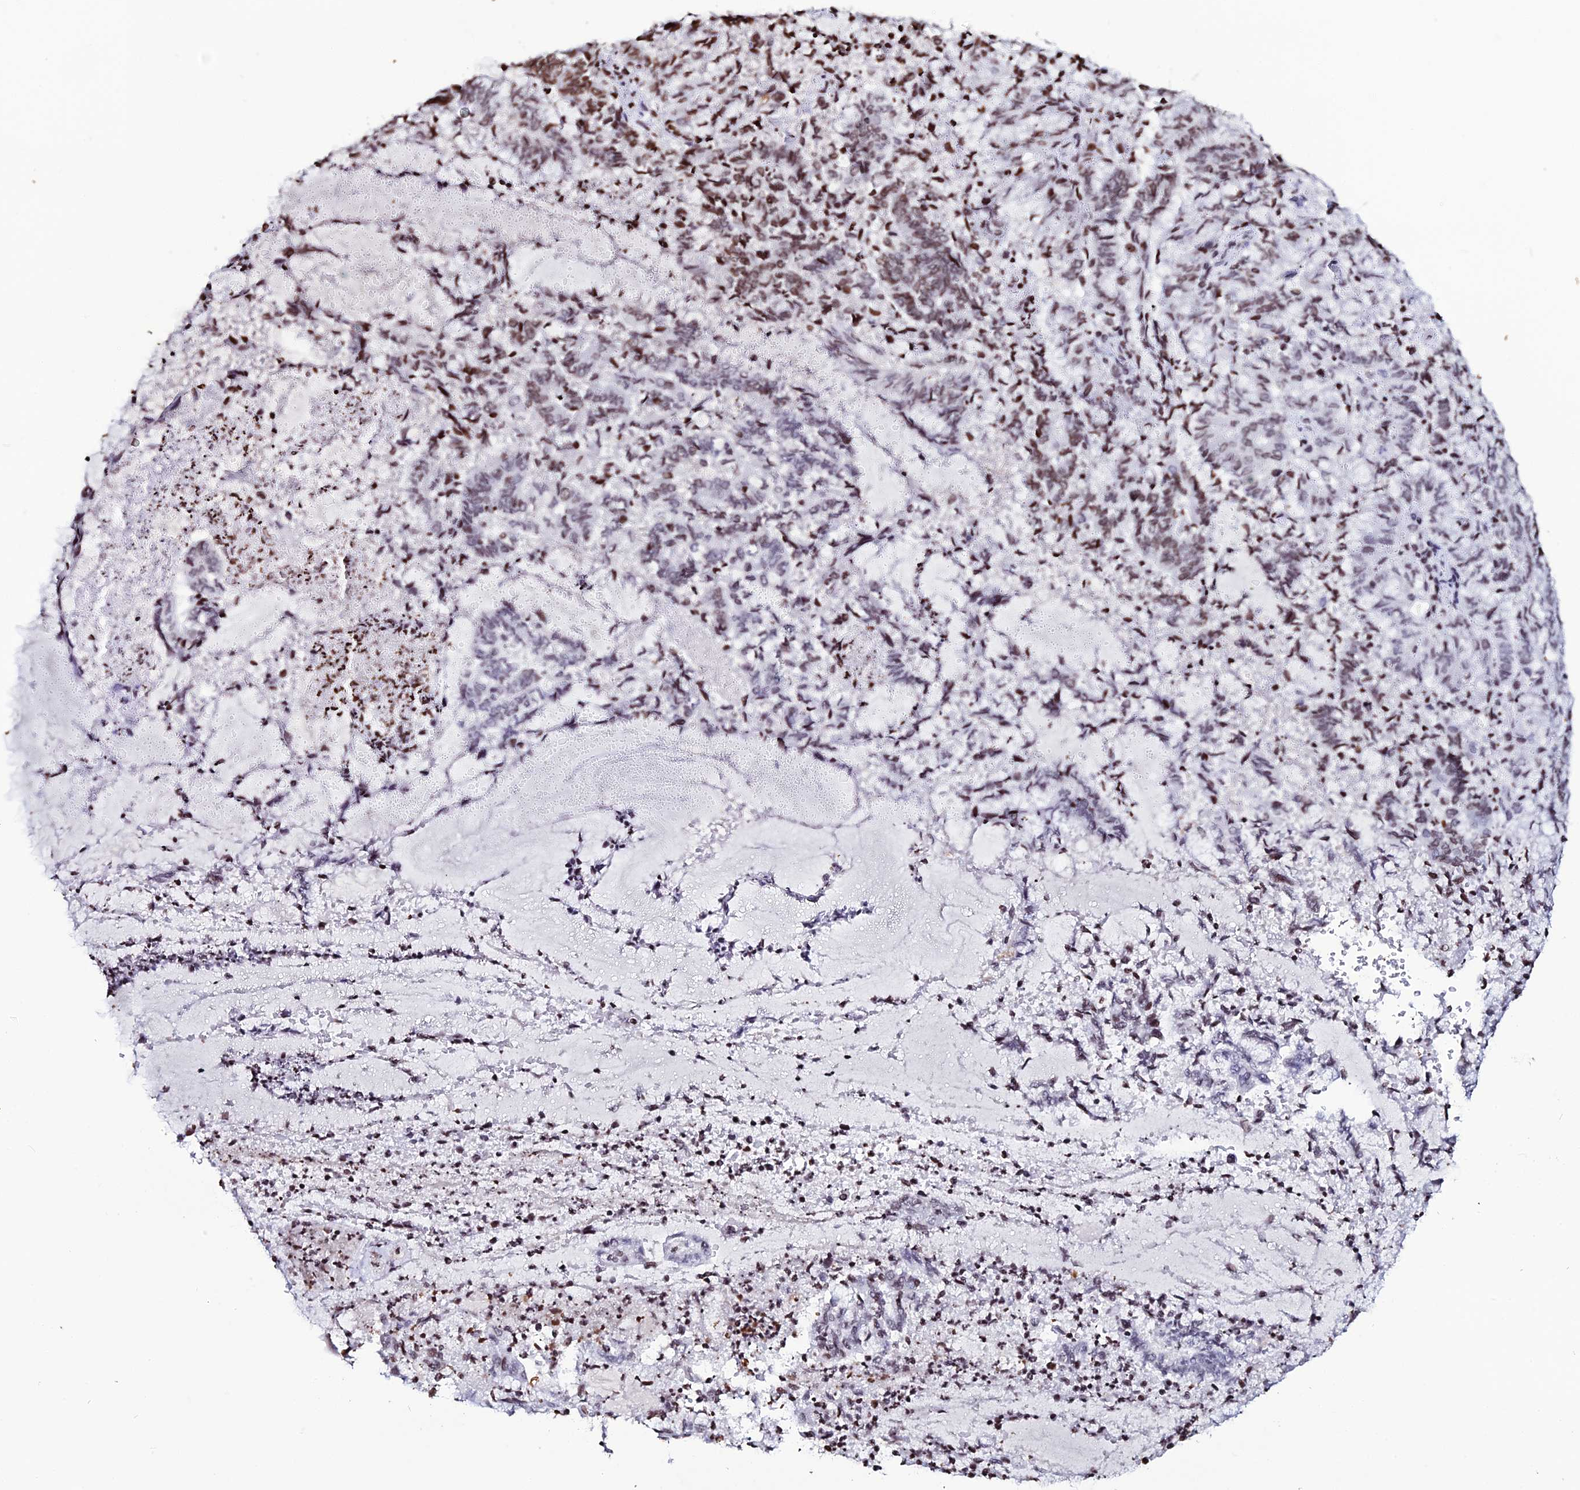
{"staining": {"intensity": "moderate", "quantity": "25%-75%", "location": "nuclear"}, "tissue": "endometrial cancer", "cell_type": "Tumor cells", "image_type": "cancer", "snomed": [{"axis": "morphology", "description": "Adenocarcinoma, NOS"}, {"axis": "topography", "description": "Endometrium"}], "caption": "This is a photomicrograph of immunohistochemistry (IHC) staining of endometrial adenocarcinoma, which shows moderate positivity in the nuclear of tumor cells.", "gene": "MACROH2A2", "patient": {"sex": "female", "age": 80}}